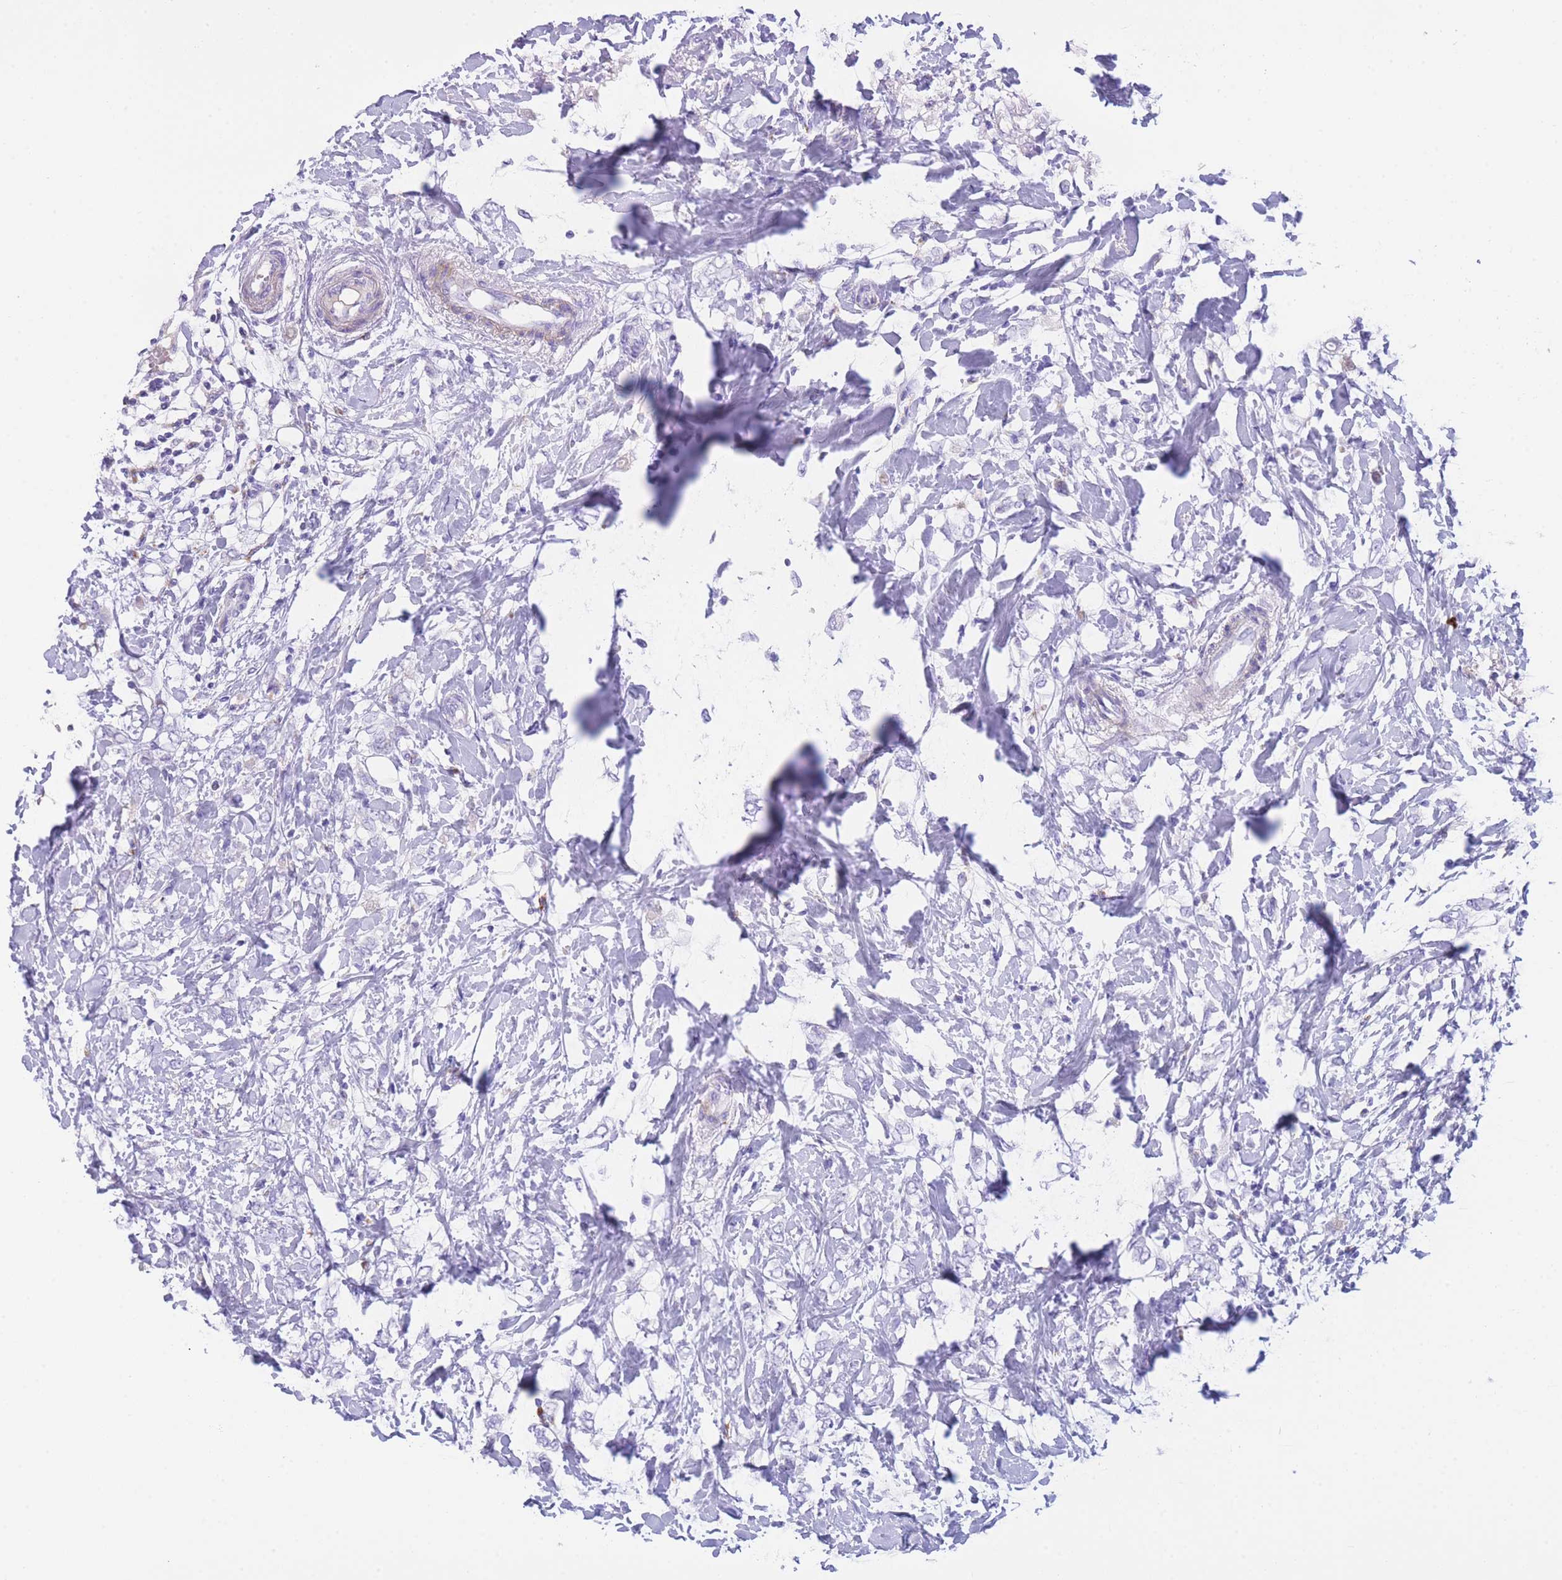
{"staining": {"intensity": "negative", "quantity": "none", "location": "none"}, "tissue": "breast cancer", "cell_type": "Tumor cells", "image_type": "cancer", "snomed": [{"axis": "morphology", "description": "Normal tissue, NOS"}, {"axis": "morphology", "description": "Lobular carcinoma"}, {"axis": "topography", "description": "Breast"}], "caption": "Tumor cells are negative for brown protein staining in breast cancer (lobular carcinoma). (DAB (3,3'-diaminobenzidine) immunohistochemistry (IHC) visualized using brightfield microscopy, high magnification).", "gene": "PLBD1", "patient": {"sex": "female", "age": 47}}